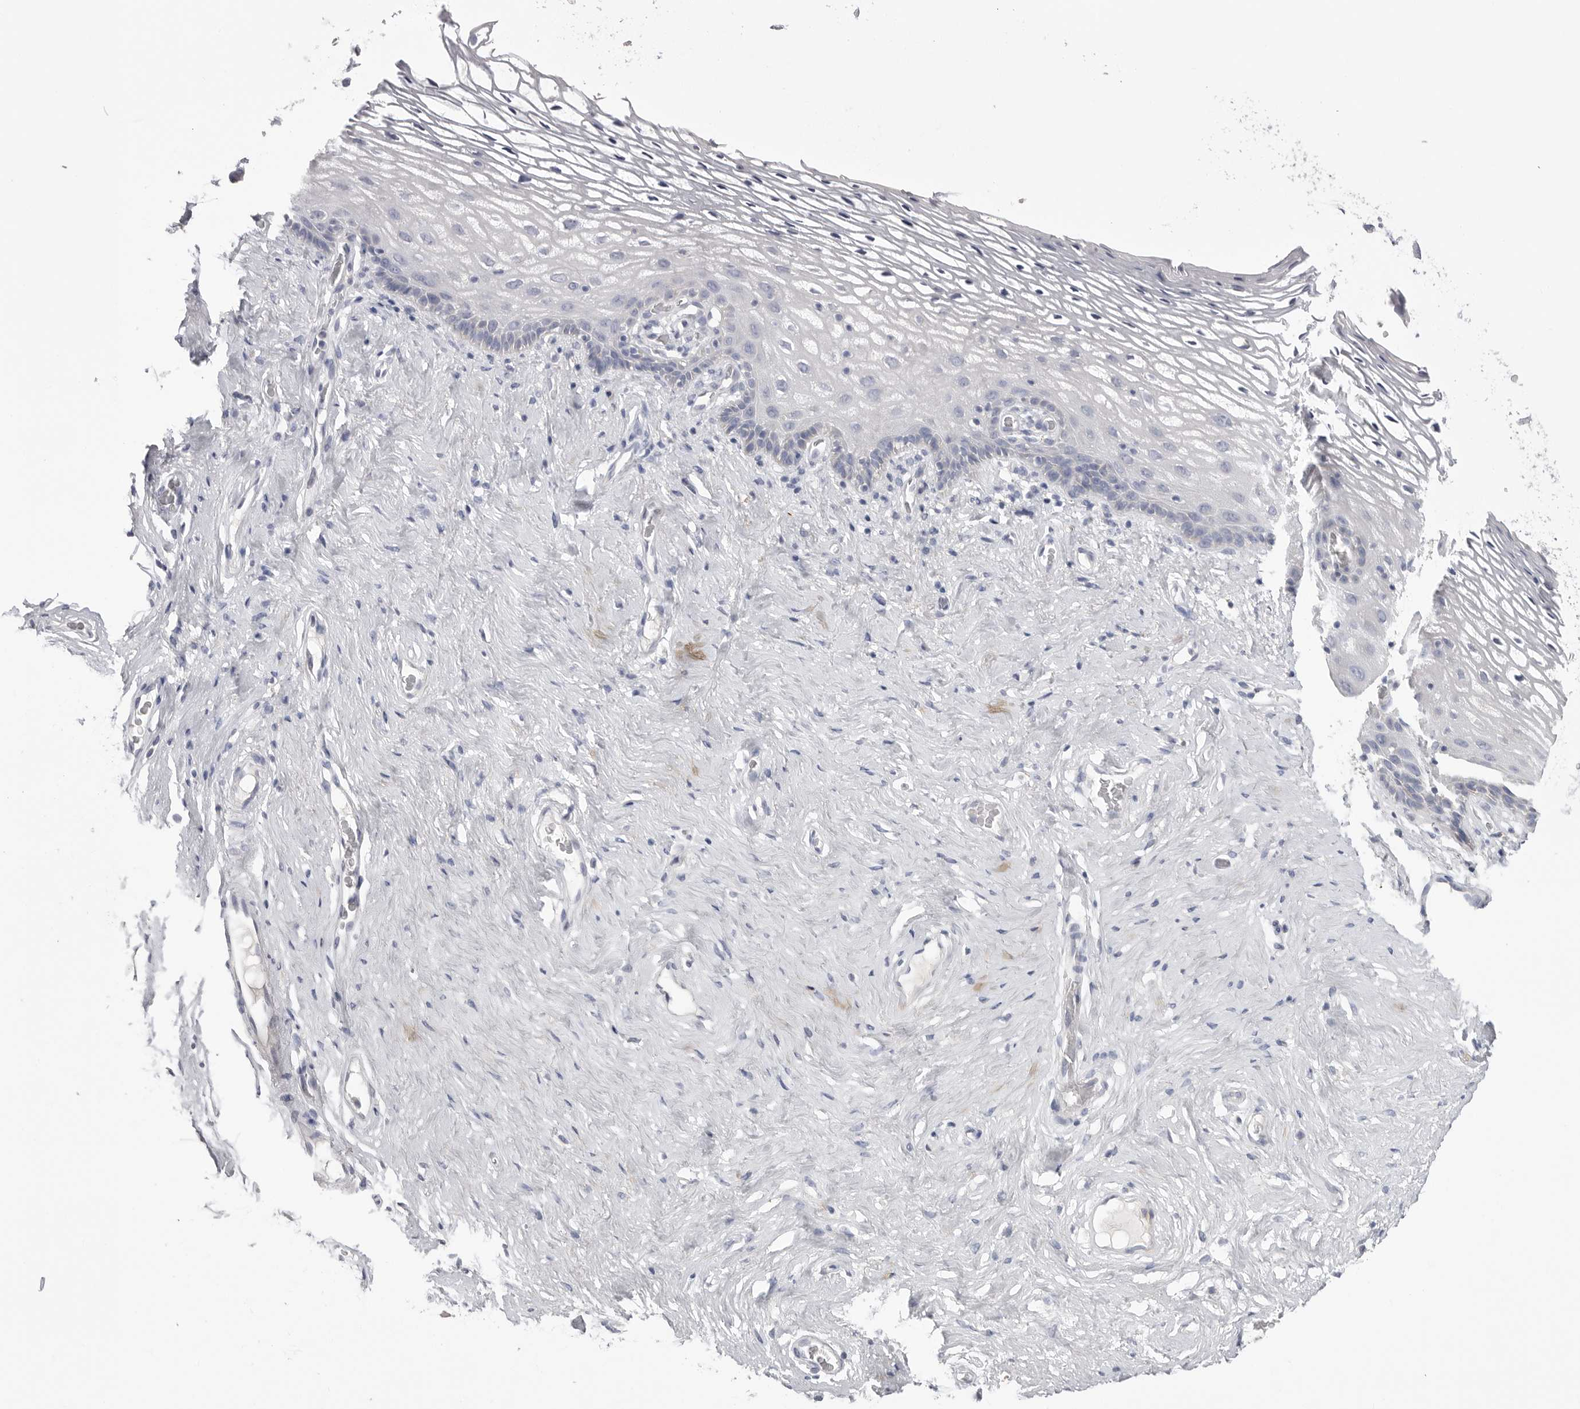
{"staining": {"intensity": "negative", "quantity": "none", "location": "none"}, "tissue": "vagina", "cell_type": "Squamous epithelial cells", "image_type": "normal", "snomed": [{"axis": "morphology", "description": "Normal tissue, NOS"}, {"axis": "morphology", "description": "Adenocarcinoma, NOS"}, {"axis": "topography", "description": "Rectum"}, {"axis": "topography", "description": "Vagina"}], "caption": "IHC image of unremarkable vagina: vagina stained with DAB (3,3'-diaminobenzidine) exhibits no significant protein staining in squamous epithelial cells. (DAB IHC visualized using brightfield microscopy, high magnification).", "gene": "VDAC3", "patient": {"sex": "female", "age": 71}}